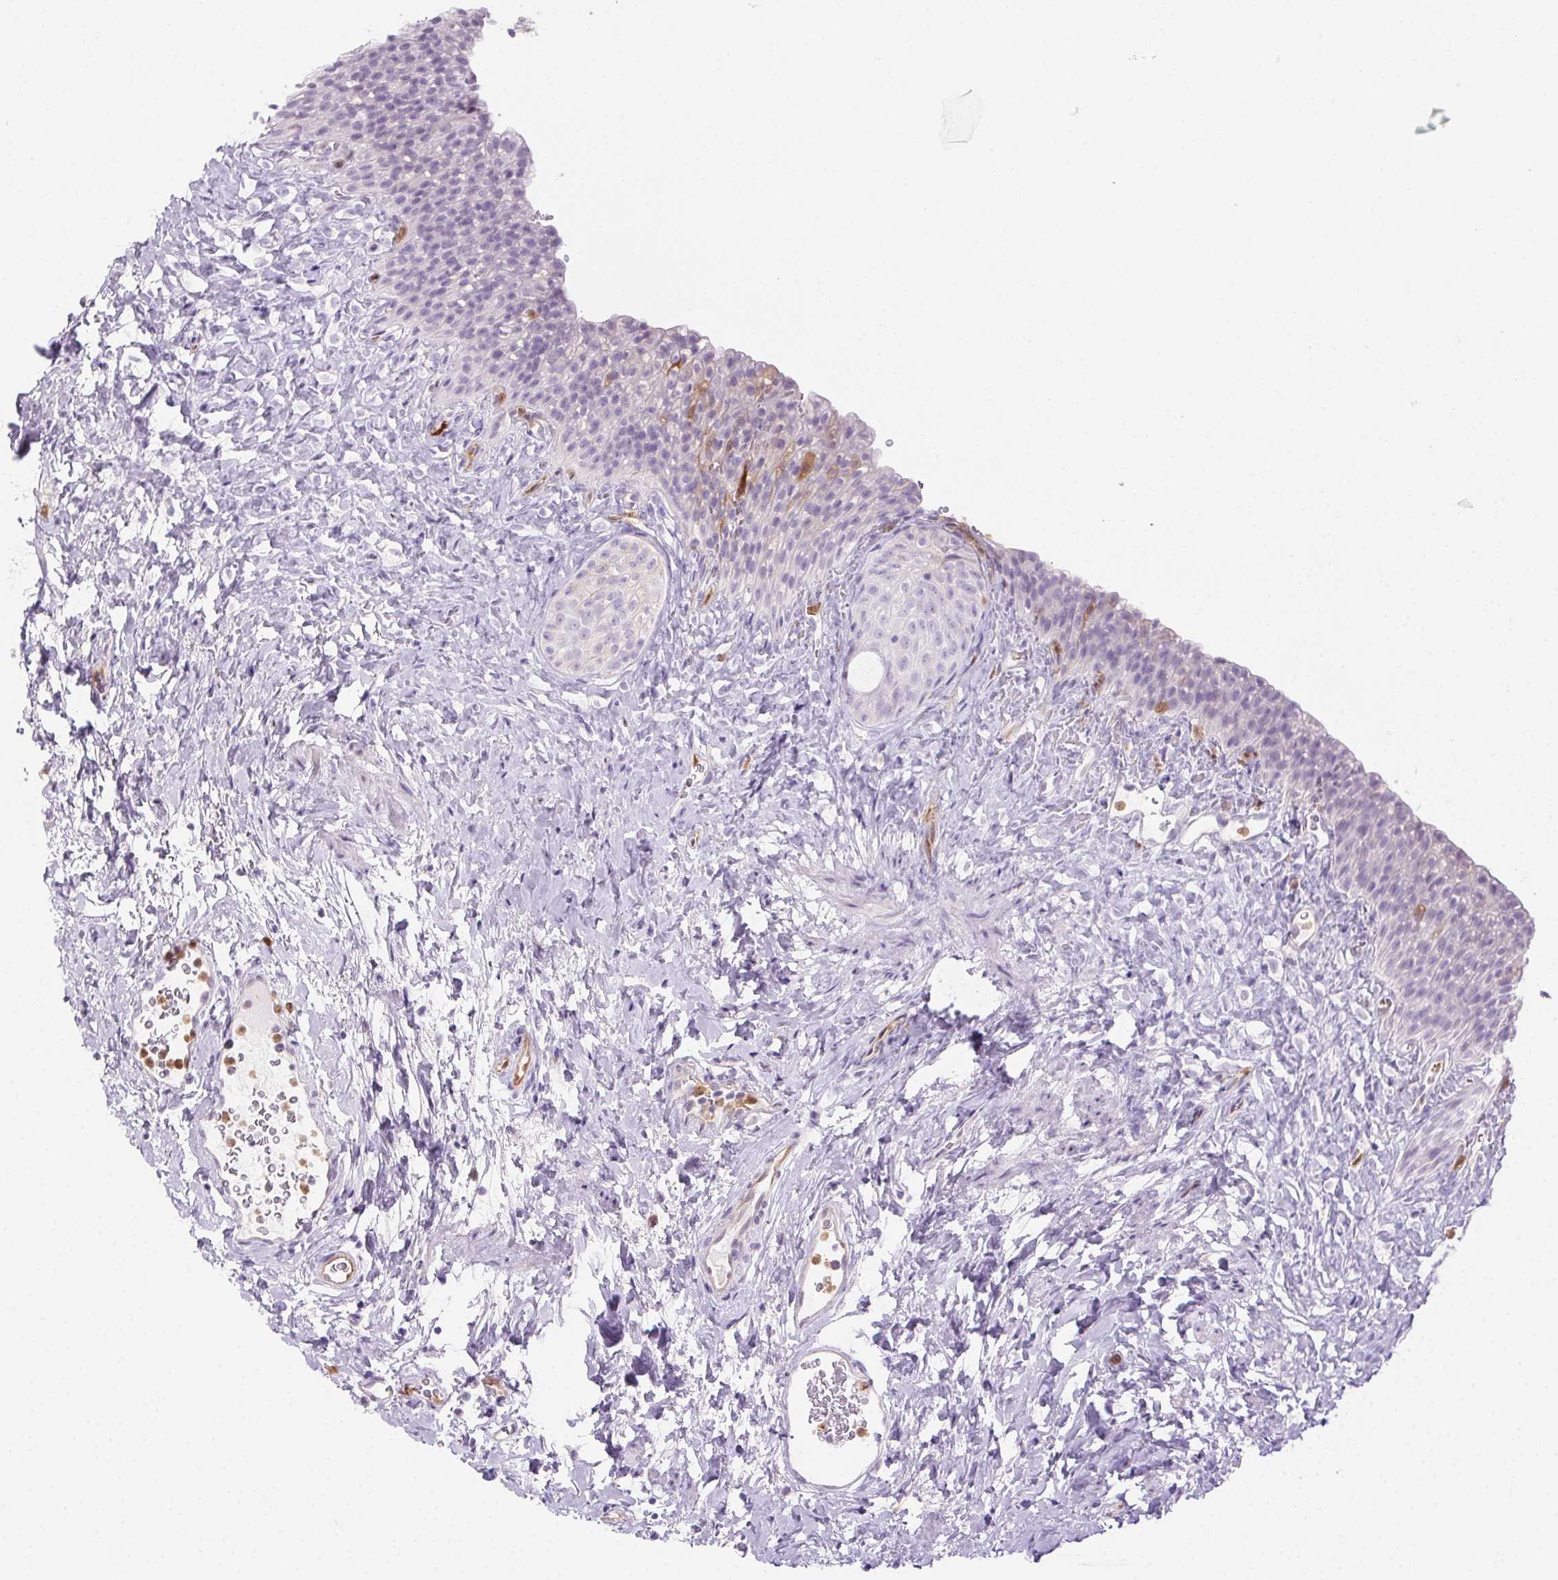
{"staining": {"intensity": "negative", "quantity": "none", "location": "none"}, "tissue": "urinary bladder", "cell_type": "Urothelial cells", "image_type": "normal", "snomed": [{"axis": "morphology", "description": "Normal tissue, NOS"}, {"axis": "topography", "description": "Urinary bladder"}, {"axis": "topography", "description": "Prostate"}], "caption": "Immunohistochemical staining of normal human urinary bladder demonstrates no significant positivity in urothelial cells.", "gene": "TMEM45A", "patient": {"sex": "male", "age": 76}}